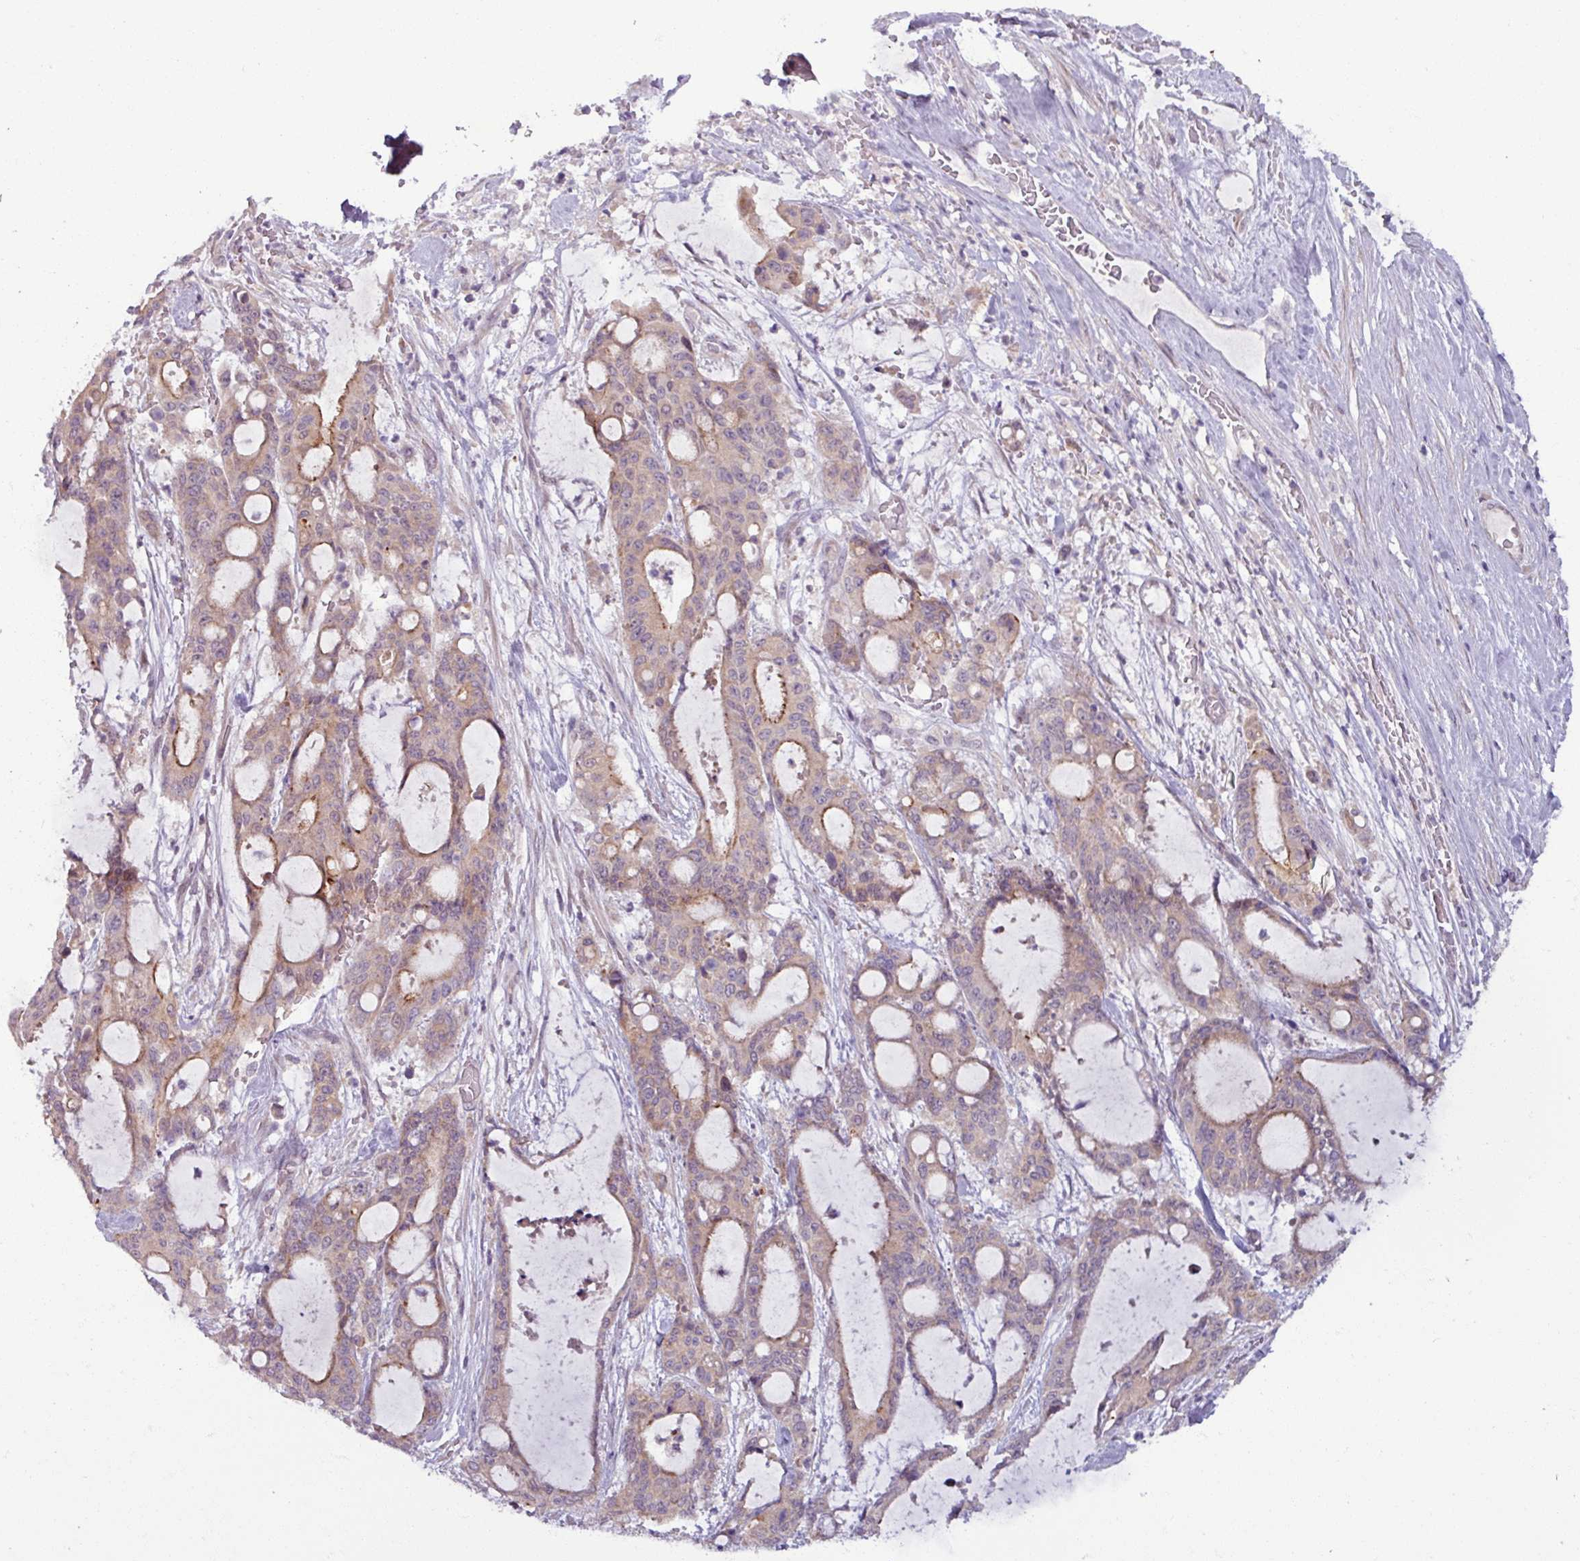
{"staining": {"intensity": "moderate", "quantity": "<25%", "location": "cytoplasmic/membranous"}, "tissue": "liver cancer", "cell_type": "Tumor cells", "image_type": "cancer", "snomed": [{"axis": "morphology", "description": "Normal tissue, NOS"}, {"axis": "morphology", "description": "Cholangiocarcinoma"}, {"axis": "topography", "description": "Liver"}, {"axis": "topography", "description": "Peripheral nerve tissue"}], "caption": "Tumor cells display low levels of moderate cytoplasmic/membranous positivity in approximately <25% of cells in human liver cancer. The staining was performed using DAB, with brown indicating positive protein expression. Nuclei are stained blue with hematoxylin.", "gene": "OGFOD3", "patient": {"sex": "female", "age": 73}}